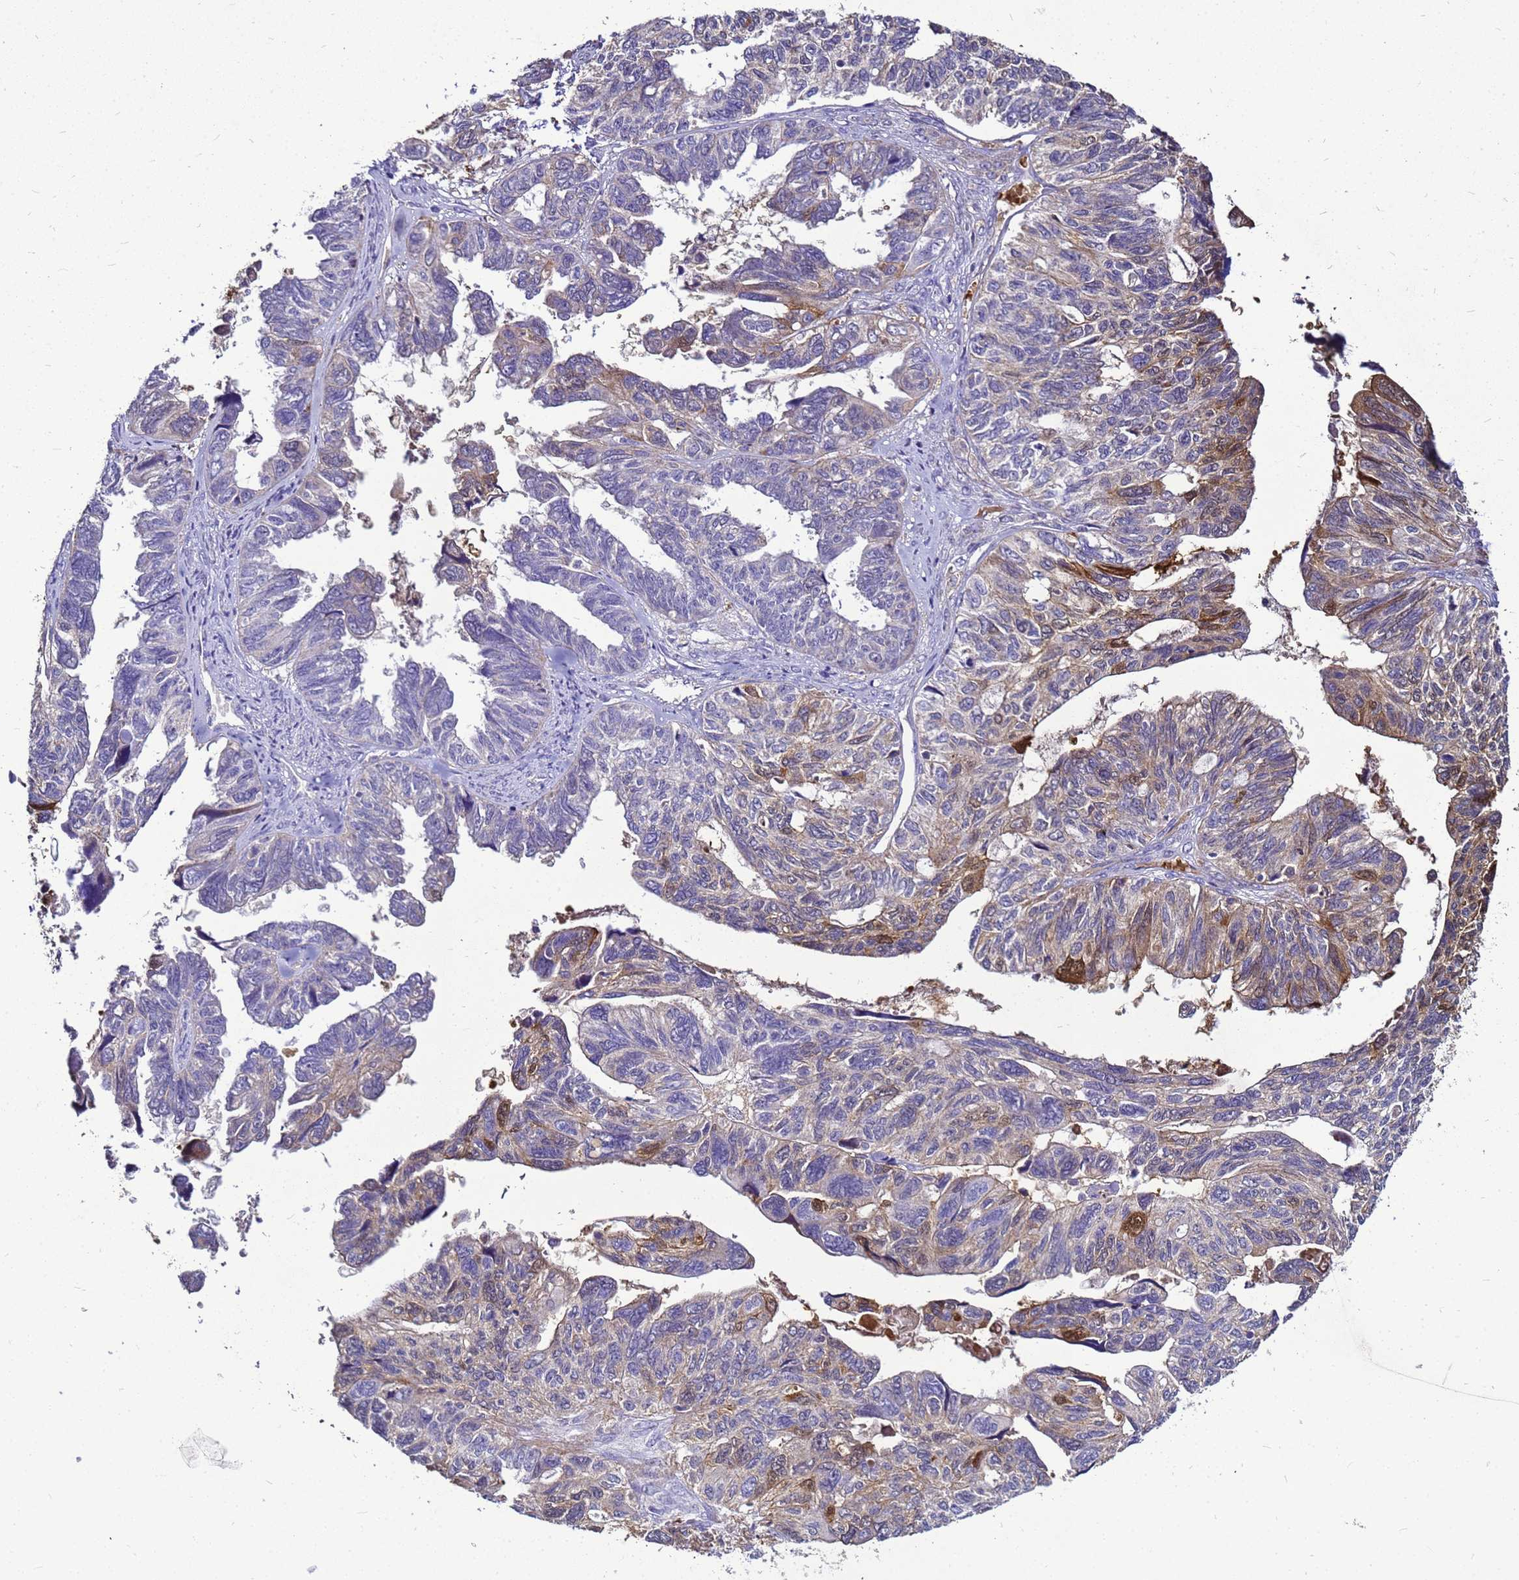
{"staining": {"intensity": "moderate", "quantity": "<25%", "location": "cytoplasmic/membranous,nuclear"}, "tissue": "ovarian cancer", "cell_type": "Tumor cells", "image_type": "cancer", "snomed": [{"axis": "morphology", "description": "Cystadenocarcinoma, serous, NOS"}, {"axis": "topography", "description": "Ovary"}], "caption": "The image displays a brown stain indicating the presence of a protein in the cytoplasmic/membranous and nuclear of tumor cells in ovarian serous cystadenocarcinoma.", "gene": "S100A2", "patient": {"sex": "female", "age": 79}}